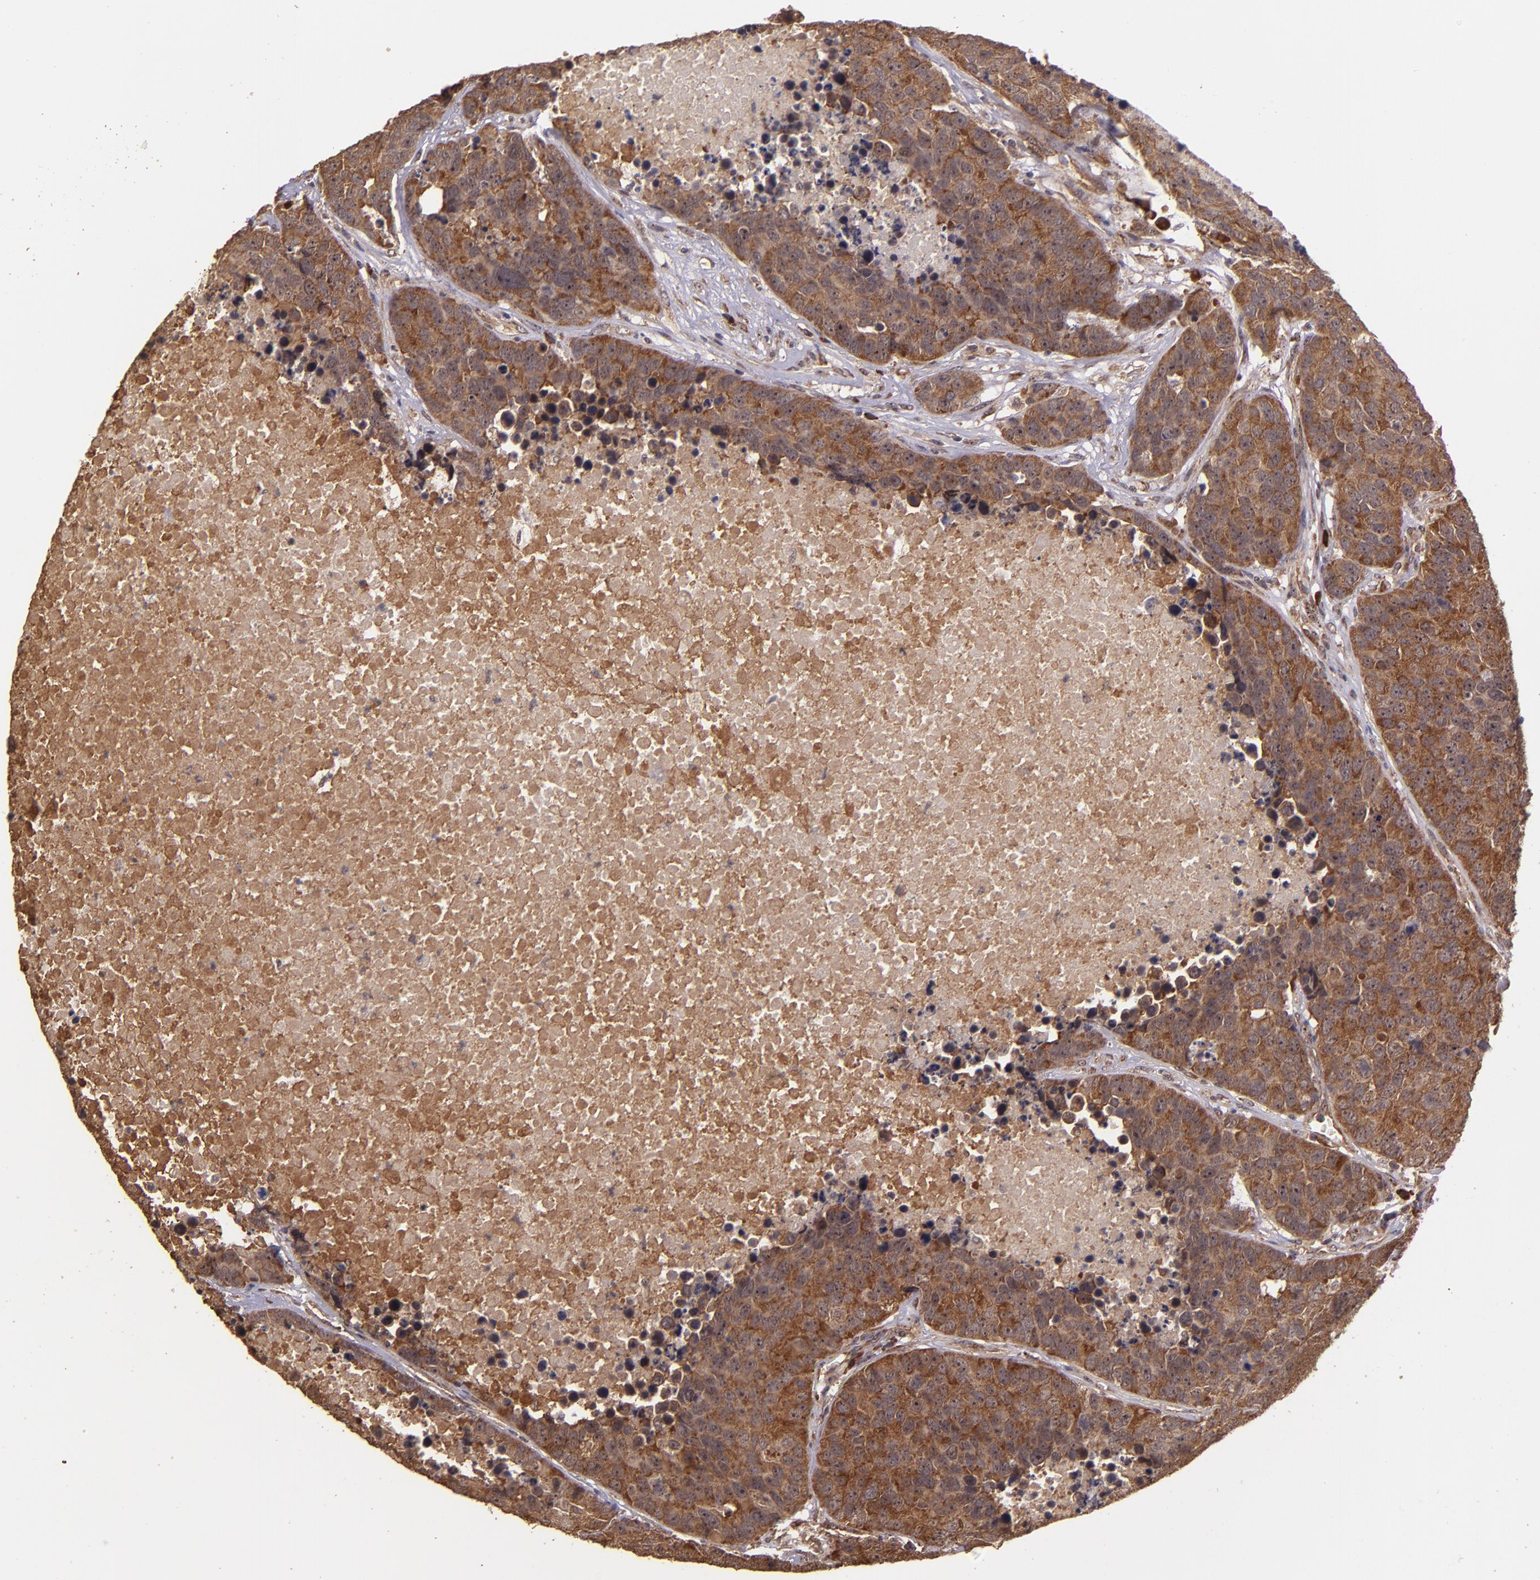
{"staining": {"intensity": "strong", "quantity": ">75%", "location": "cytoplasmic/membranous"}, "tissue": "carcinoid", "cell_type": "Tumor cells", "image_type": "cancer", "snomed": [{"axis": "morphology", "description": "Carcinoid, malignant, NOS"}, {"axis": "topography", "description": "Lung"}], "caption": "Approximately >75% of tumor cells in human carcinoid reveal strong cytoplasmic/membranous protein expression as visualized by brown immunohistochemical staining.", "gene": "USP51", "patient": {"sex": "male", "age": 60}}